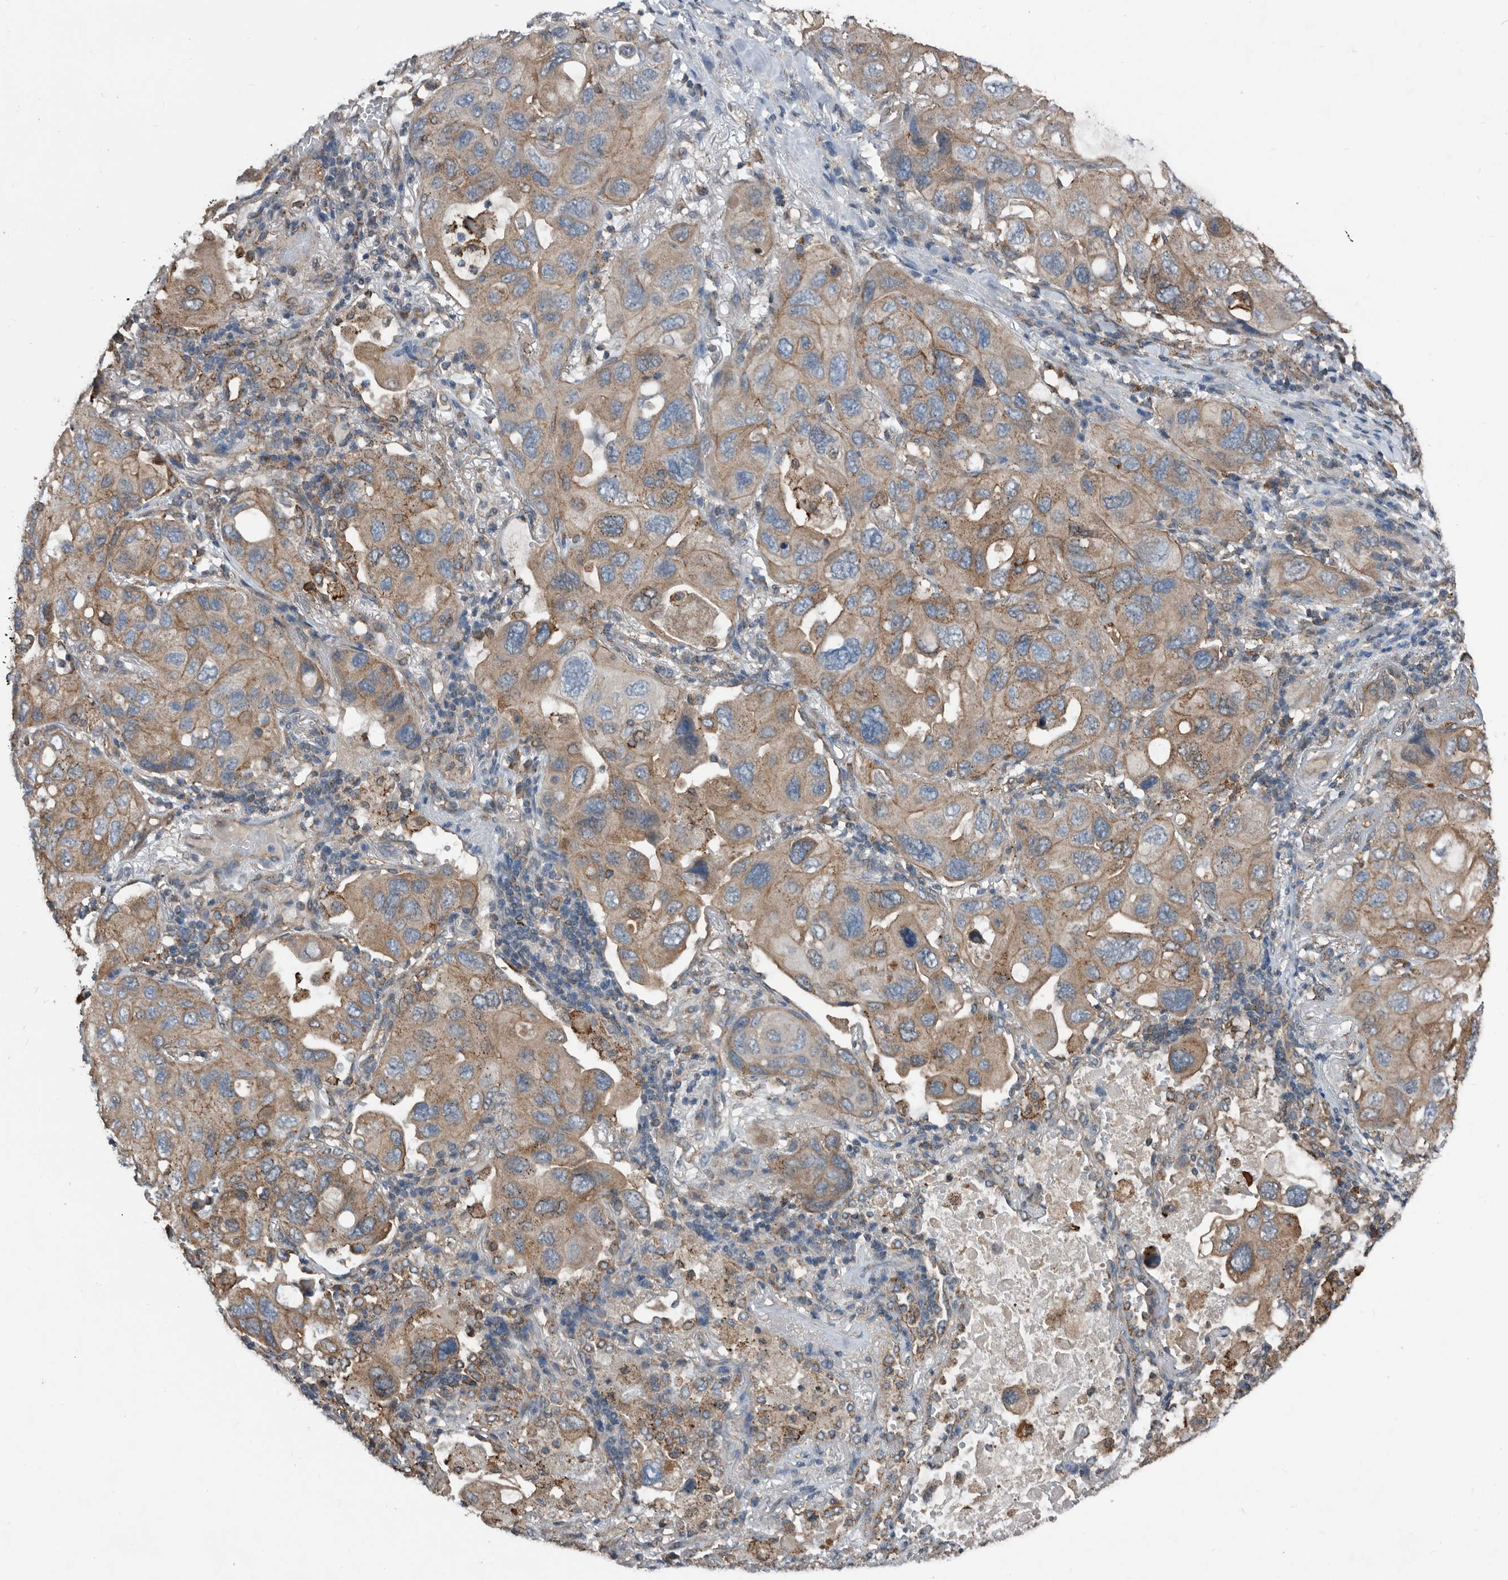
{"staining": {"intensity": "moderate", "quantity": ">75%", "location": "cytoplasmic/membranous"}, "tissue": "lung cancer", "cell_type": "Tumor cells", "image_type": "cancer", "snomed": [{"axis": "morphology", "description": "Squamous cell carcinoma, NOS"}, {"axis": "topography", "description": "Lung"}], "caption": "There is medium levels of moderate cytoplasmic/membranous positivity in tumor cells of lung cancer, as demonstrated by immunohistochemical staining (brown color).", "gene": "AFAP1", "patient": {"sex": "female", "age": 73}}